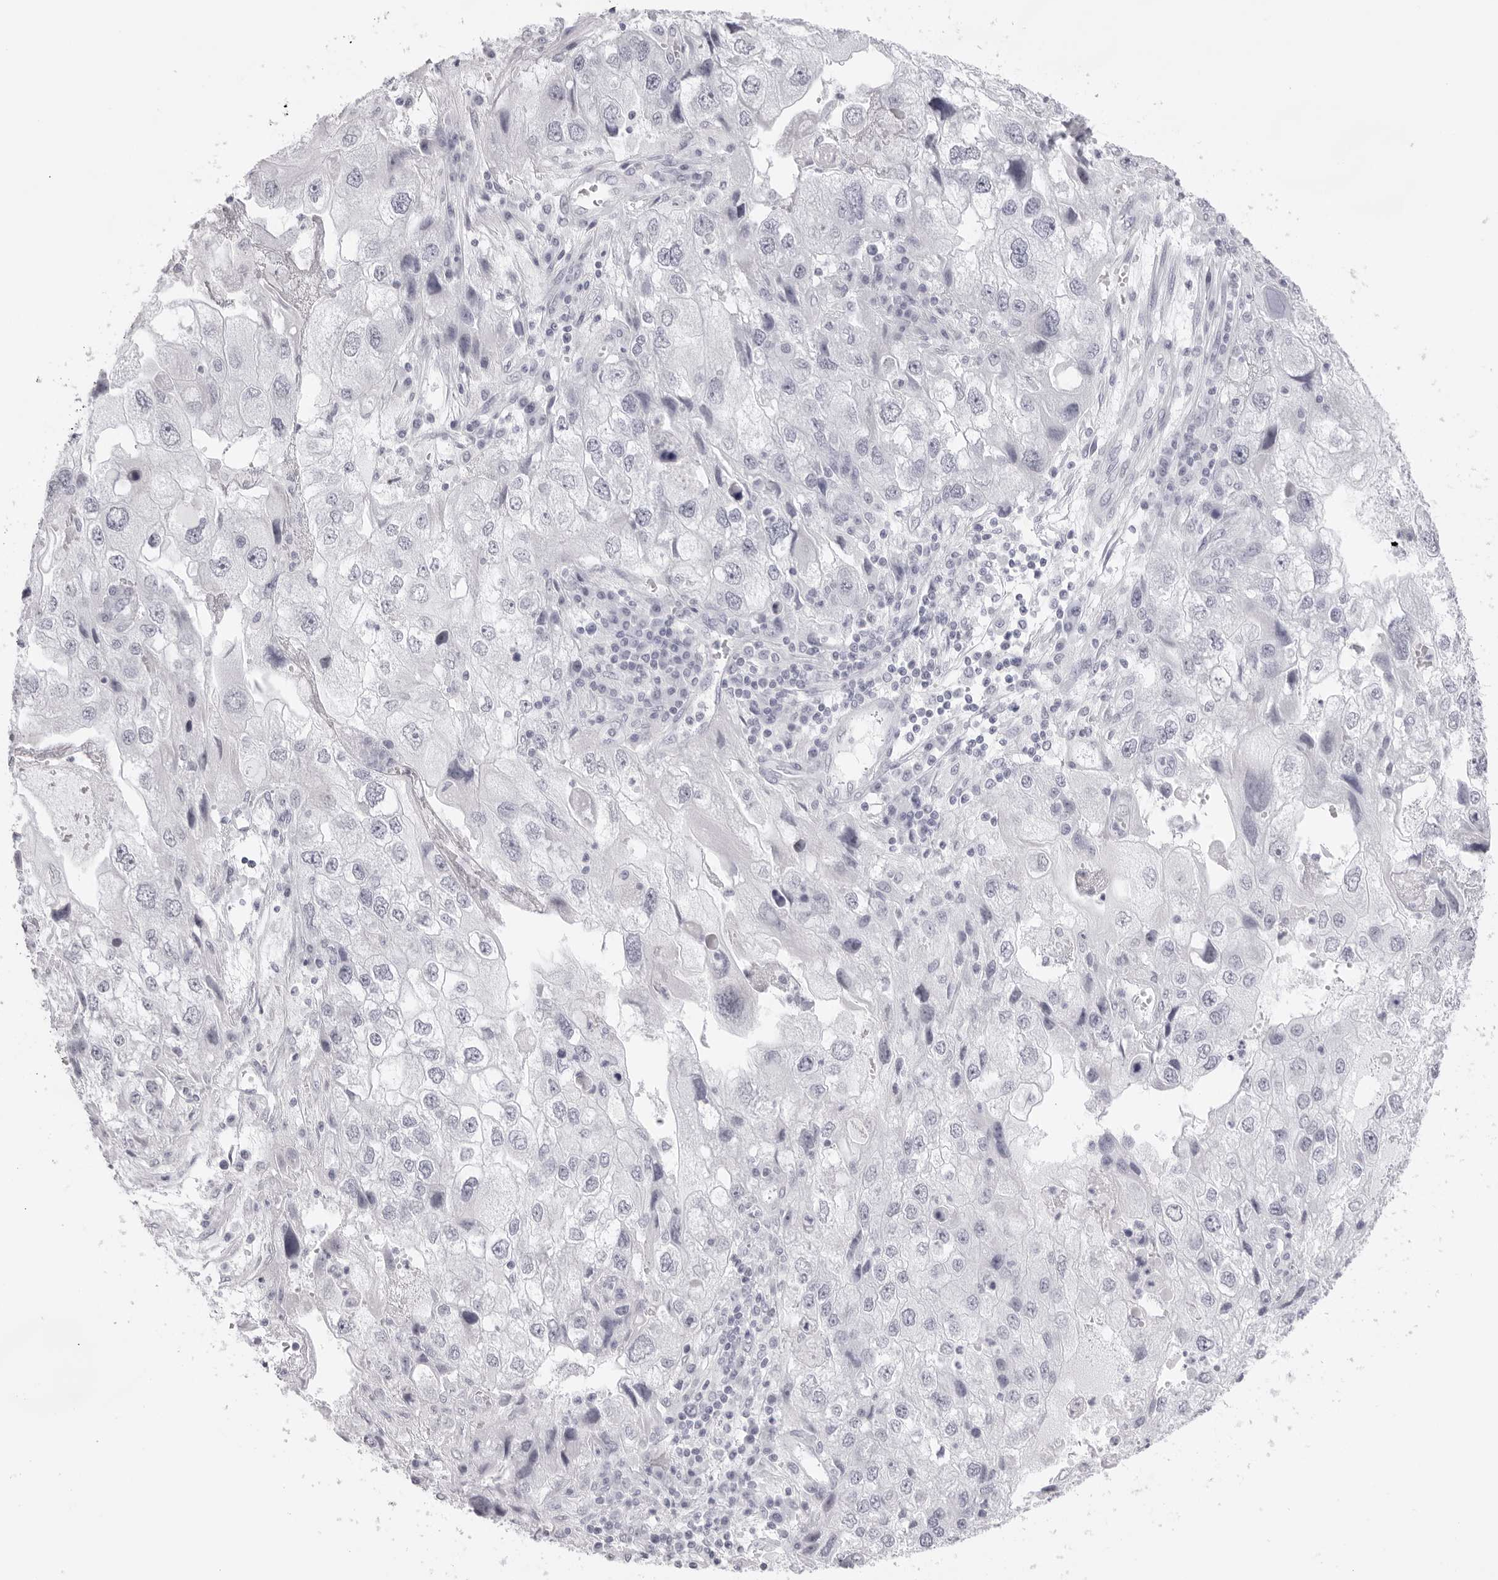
{"staining": {"intensity": "negative", "quantity": "none", "location": "none"}, "tissue": "endometrial cancer", "cell_type": "Tumor cells", "image_type": "cancer", "snomed": [{"axis": "morphology", "description": "Adenocarcinoma, NOS"}, {"axis": "topography", "description": "Endometrium"}], "caption": "This image is of adenocarcinoma (endometrial) stained with immunohistochemistry (IHC) to label a protein in brown with the nuclei are counter-stained blue. There is no expression in tumor cells.", "gene": "KLK12", "patient": {"sex": "female", "age": 49}}